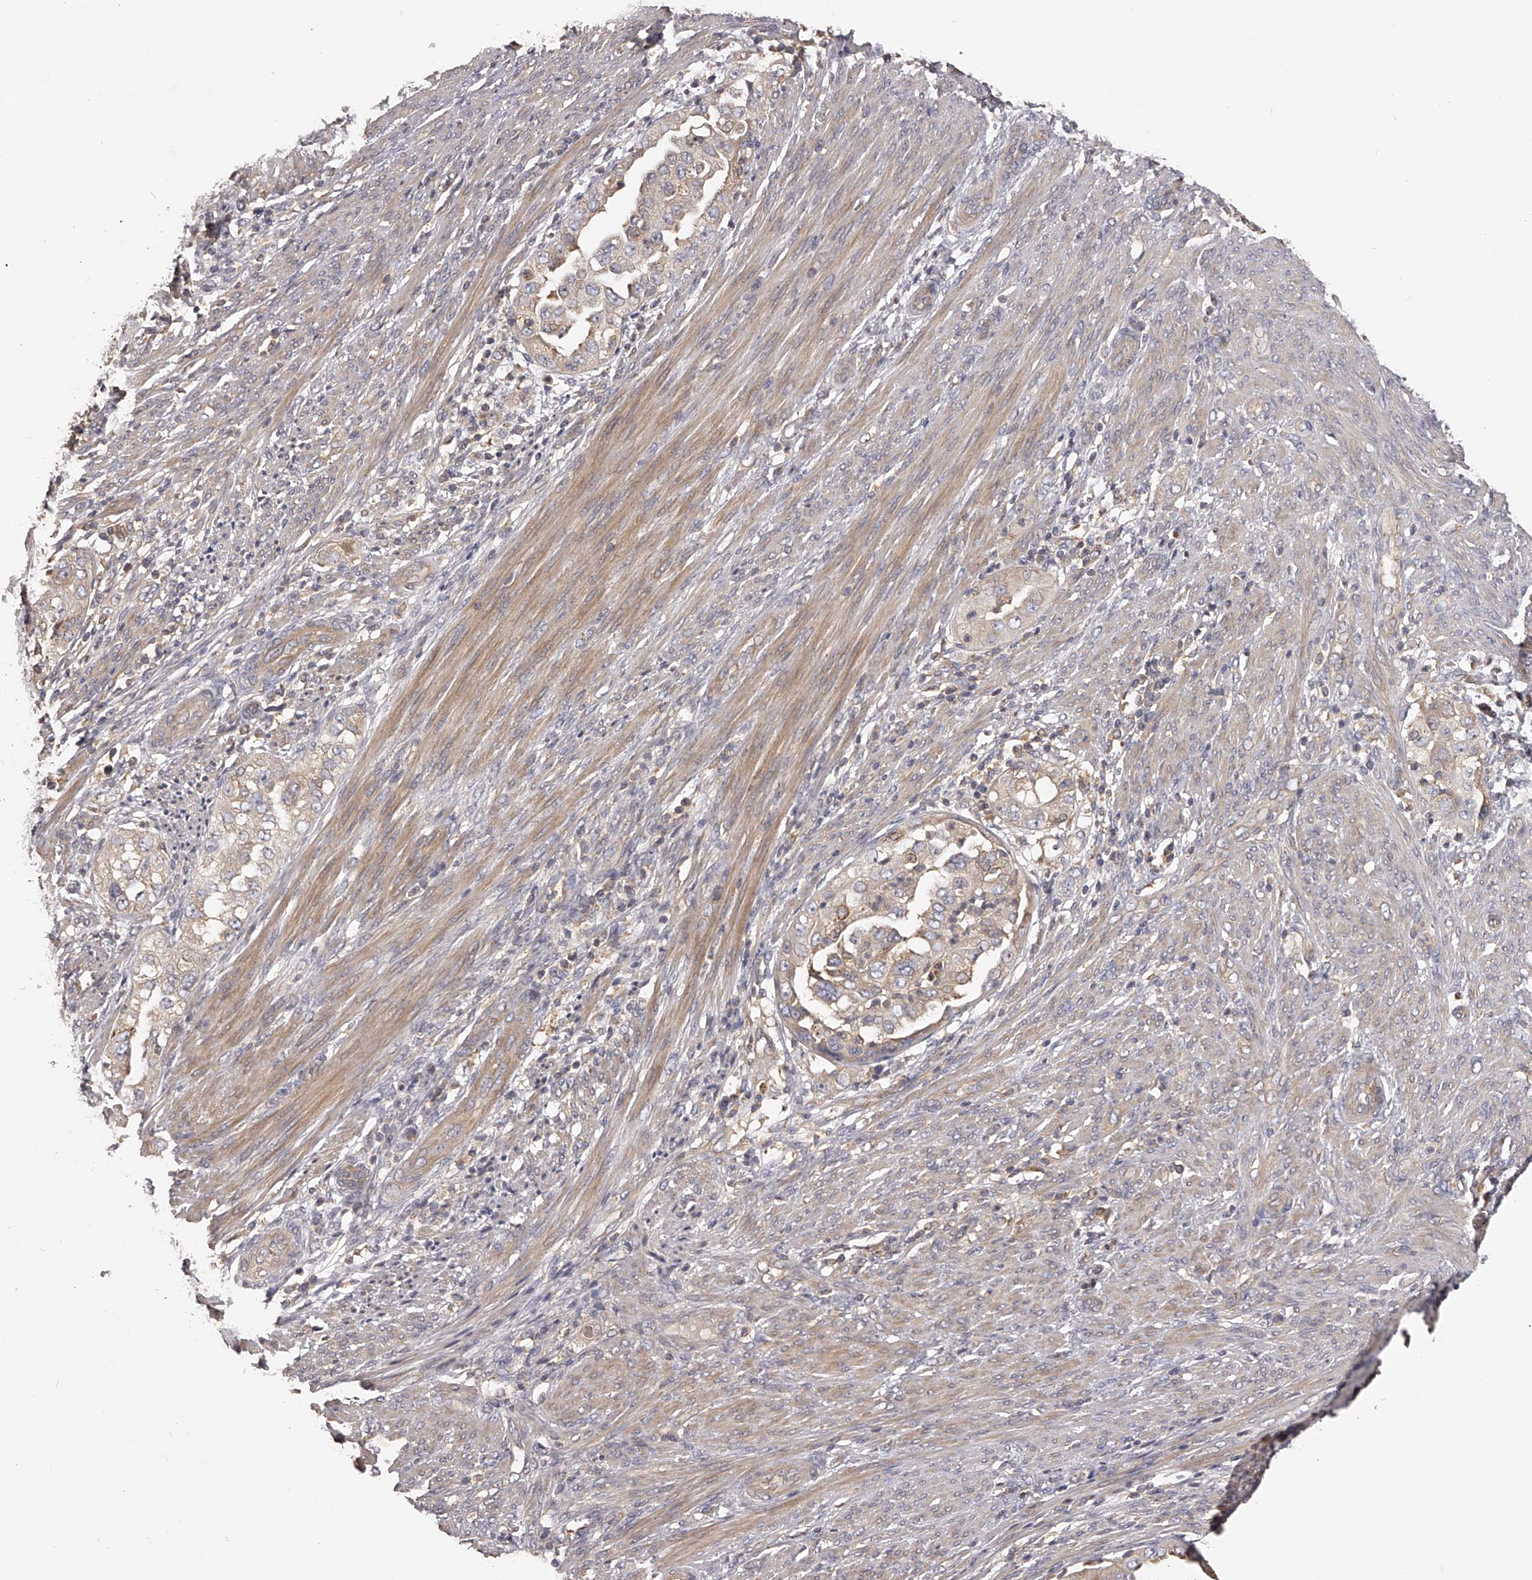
{"staining": {"intensity": "weak", "quantity": "25%-75%", "location": "cytoplasmic/membranous"}, "tissue": "endometrial cancer", "cell_type": "Tumor cells", "image_type": "cancer", "snomed": [{"axis": "morphology", "description": "Adenocarcinoma, NOS"}, {"axis": "topography", "description": "Endometrium"}], "caption": "A brown stain labels weak cytoplasmic/membranous expression of a protein in human endometrial cancer tumor cells.", "gene": "TNN", "patient": {"sex": "female", "age": 85}}